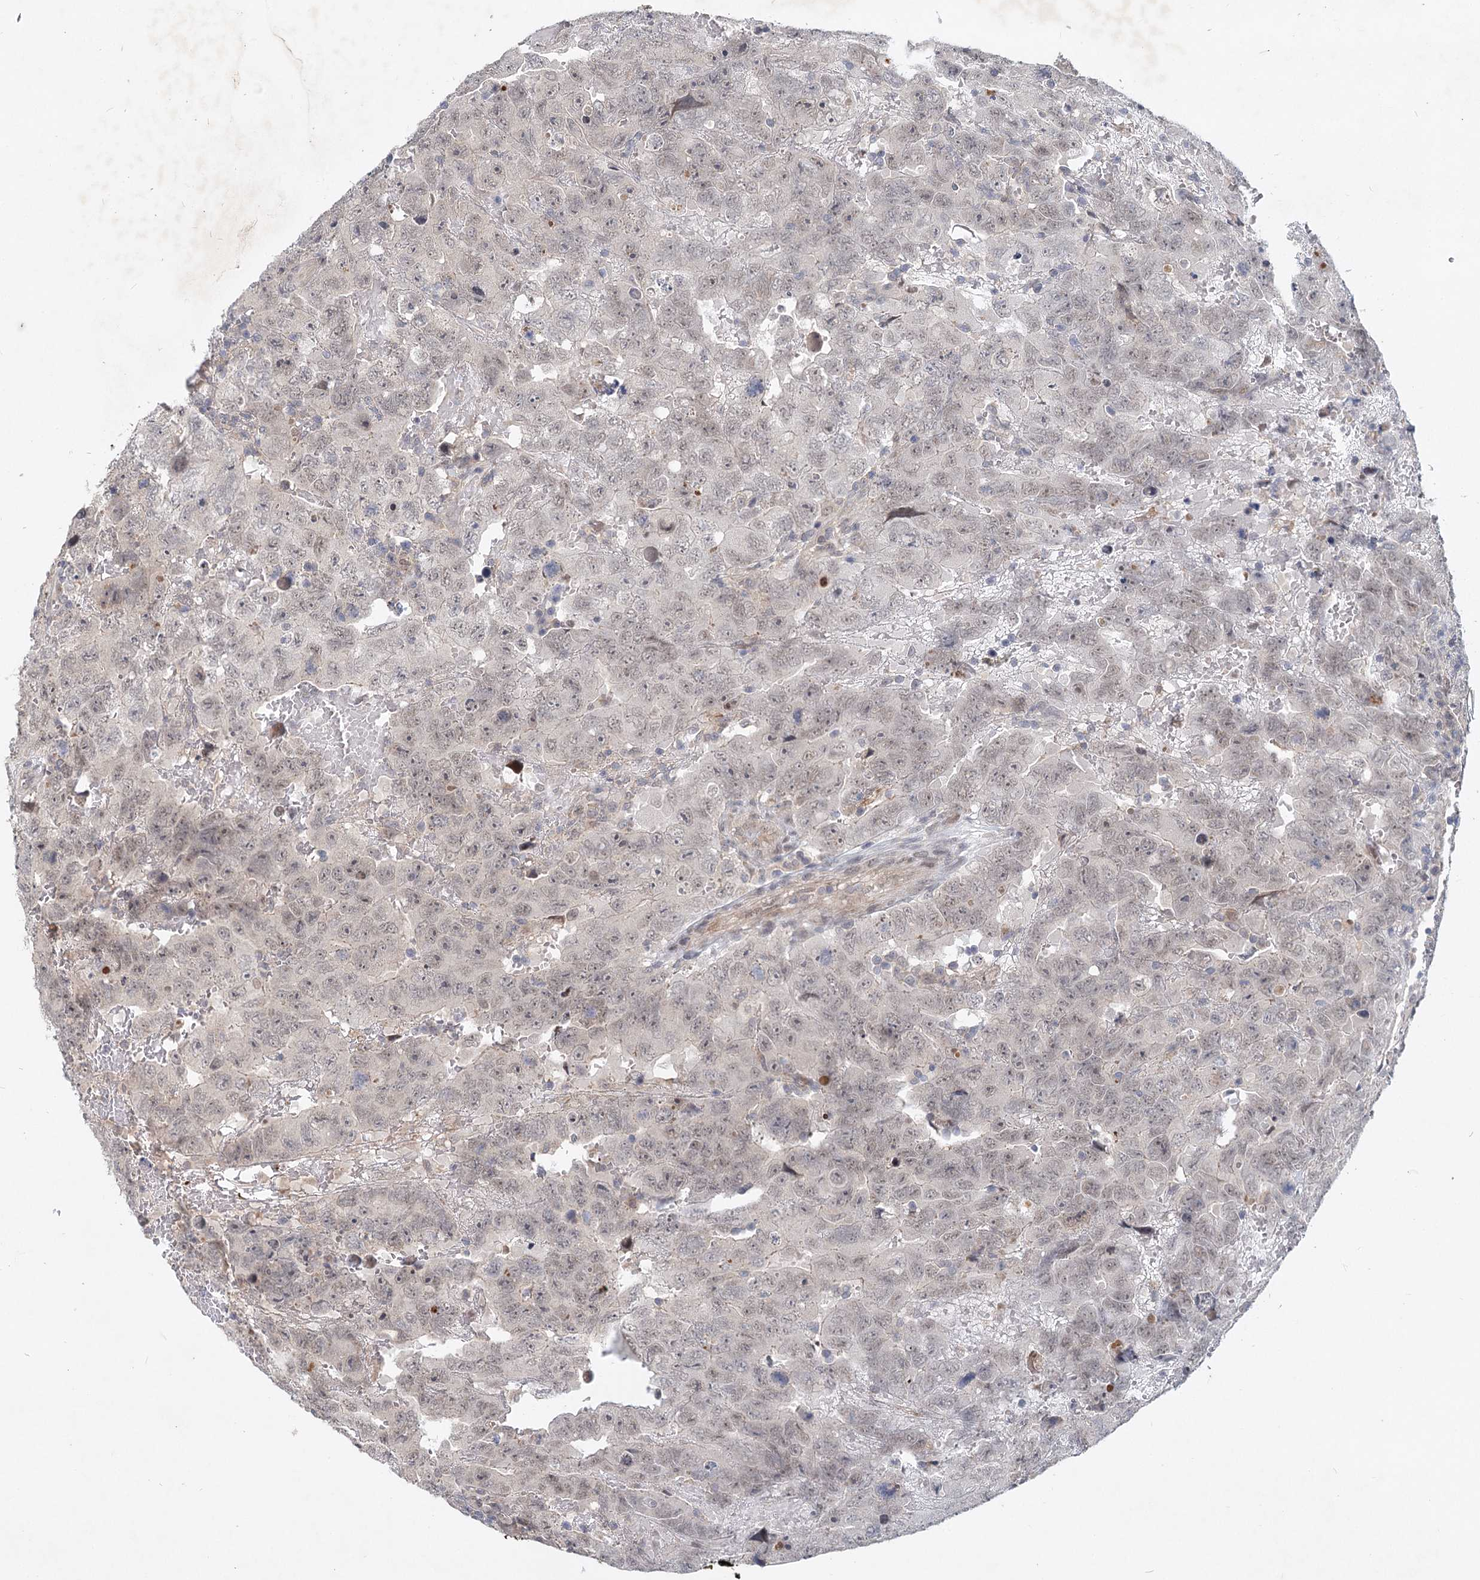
{"staining": {"intensity": "weak", "quantity": "25%-75%", "location": "nuclear"}, "tissue": "testis cancer", "cell_type": "Tumor cells", "image_type": "cancer", "snomed": [{"axis": "morphology", "description": "Carcinoma, Embryonal, NOS"}, {"axis": "topography", "description": "Testis"}], "caption": "Weak nuclear staining for a protein is seen in about 25%-75% of tumor cells of testis embryonal carcinoma using immunohistochemistry (IHC).", "gene": "AP3B1", "patient": {"sex": "male", "age": 45}}